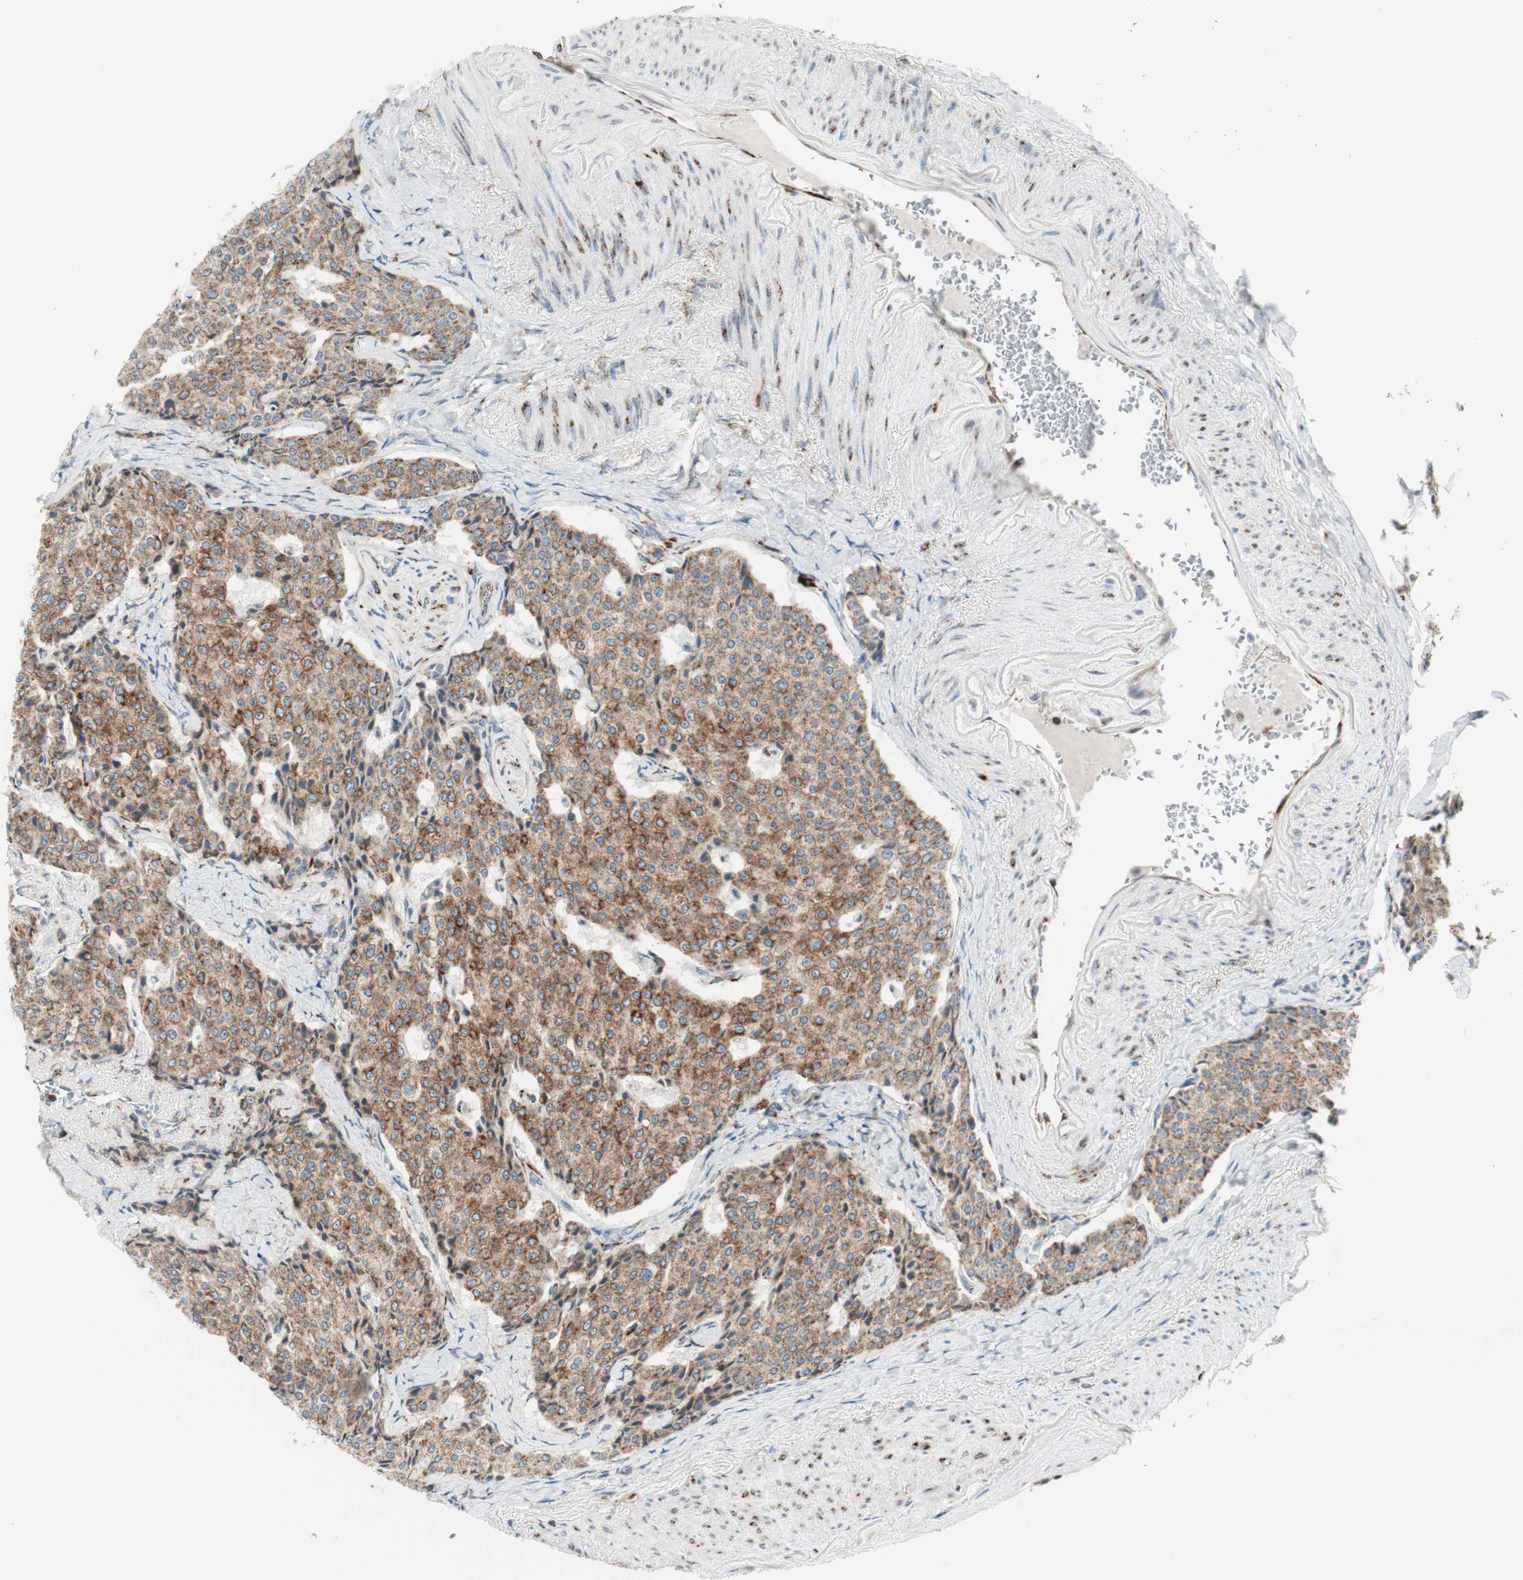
{"staining": {"intensity": "moderate", "quantity": ">75%", "location": "cytoplasmic/membranous"}, "tissue": "carcinoid", "cell_type": "Tumor cells", "image_type": "cancer", "snomed": [{"axis": "morphology", "description": "Carcinoid, malignant, NOS"}, {"axis": "topography", "description": "Colon"}], "caption": "Human carcinoid stained with a brown dye shows moderate cytoplasmic/membranous positive expression in approximately >75% of tumor cells.", "gene": "P4HTM", "patient": {"sex": "female", "age": 61}}